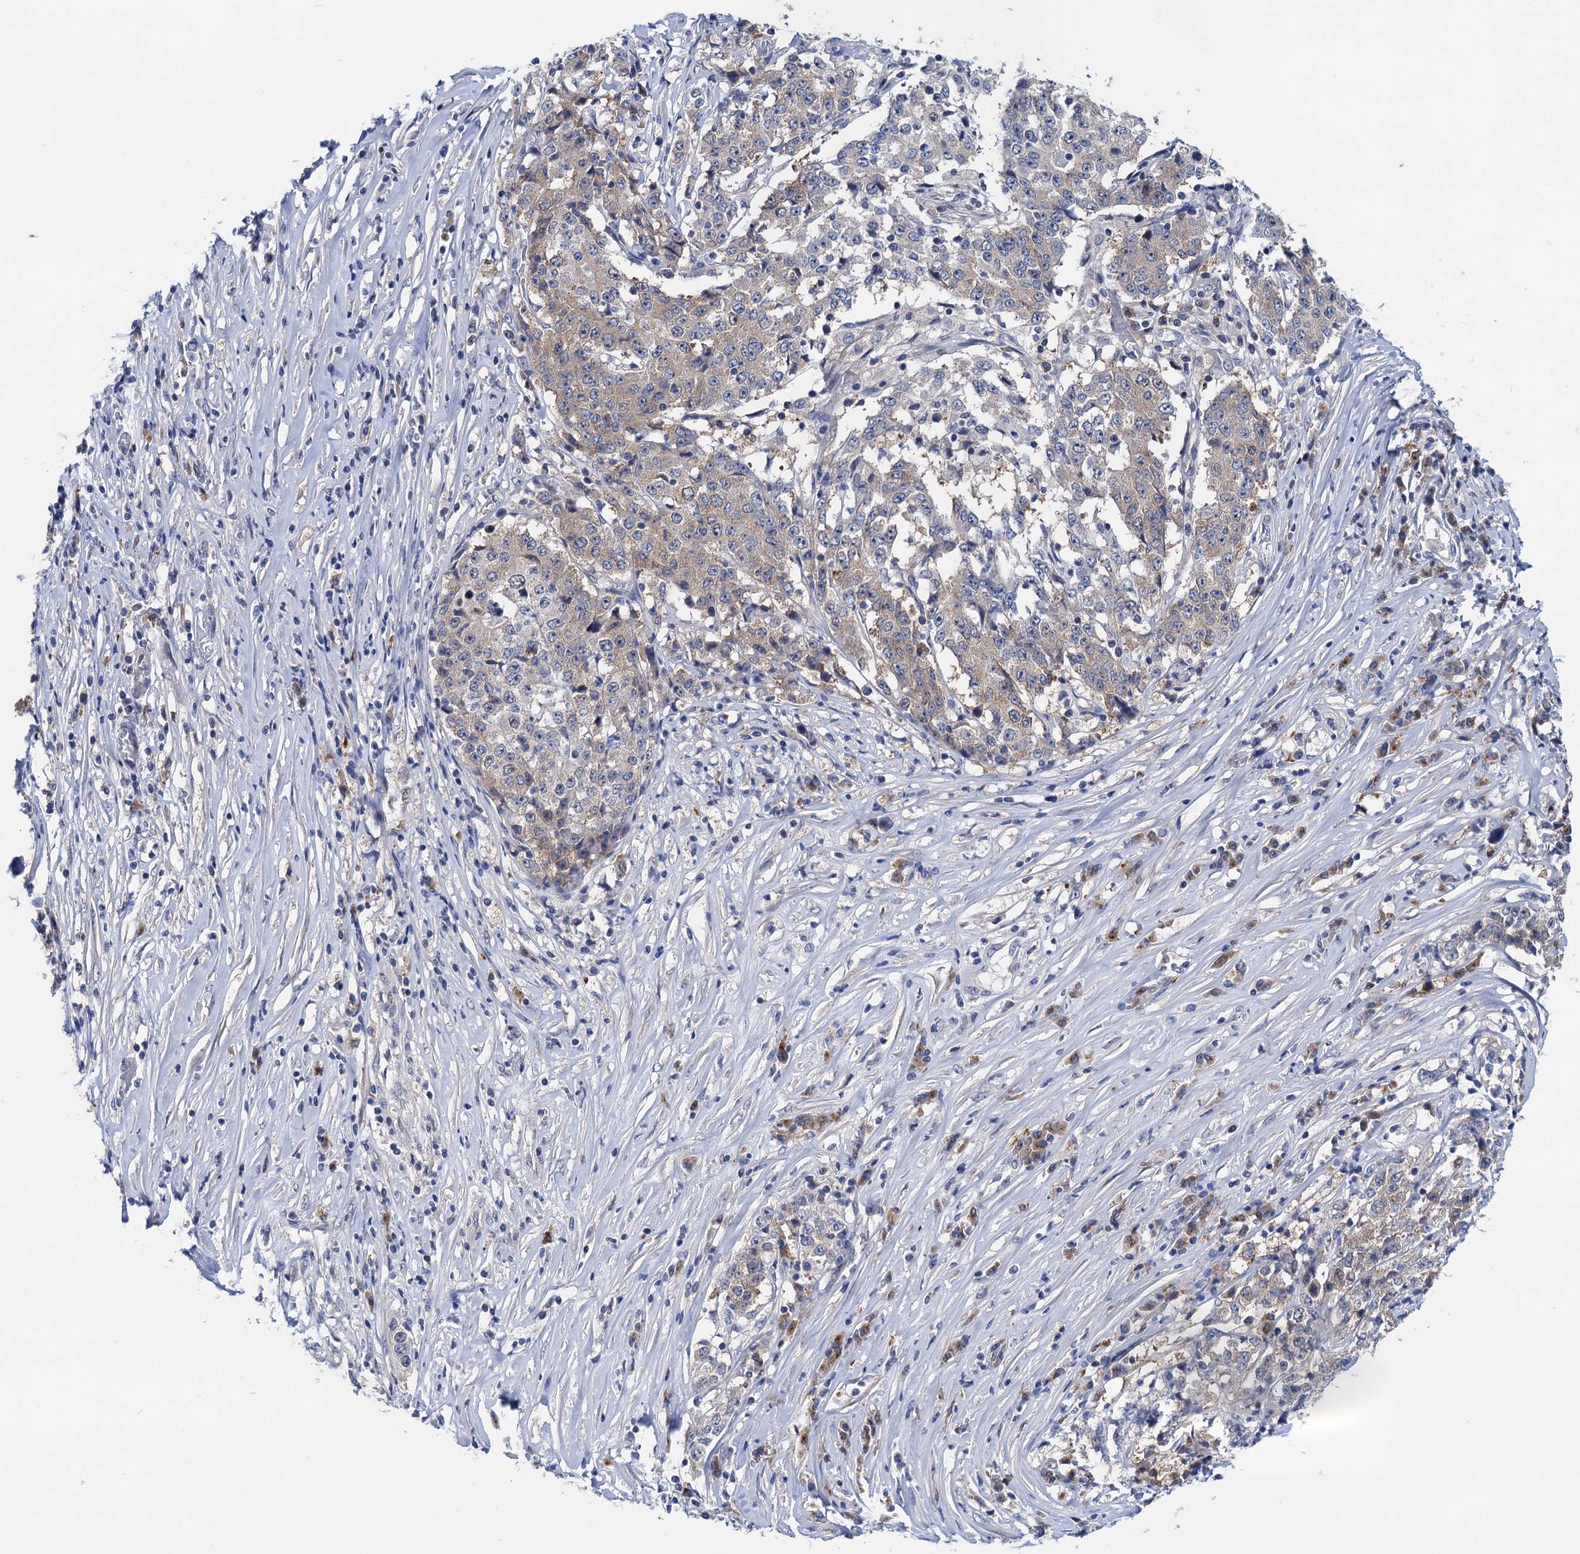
{"staining": {"intensity": "weak", "quantity": "<25%", "location": "cytoplasmic/membranous"}, "tissue": "stomach cancer", "cell_type": "Tumor cells", "image_type": "cancer", "snomed": [{"axis": "morphology", "description": "Adenocarcinoma, NOS"}, {"axis": "topography", "description": "Stomach"}], "caption": "IHC histopathology image of human stomach cancer stained for a protein (brown), which displays no expression in tumor cells.", "gene": "ZNRD2", "patient": {"sex": "male", "age": 59}}